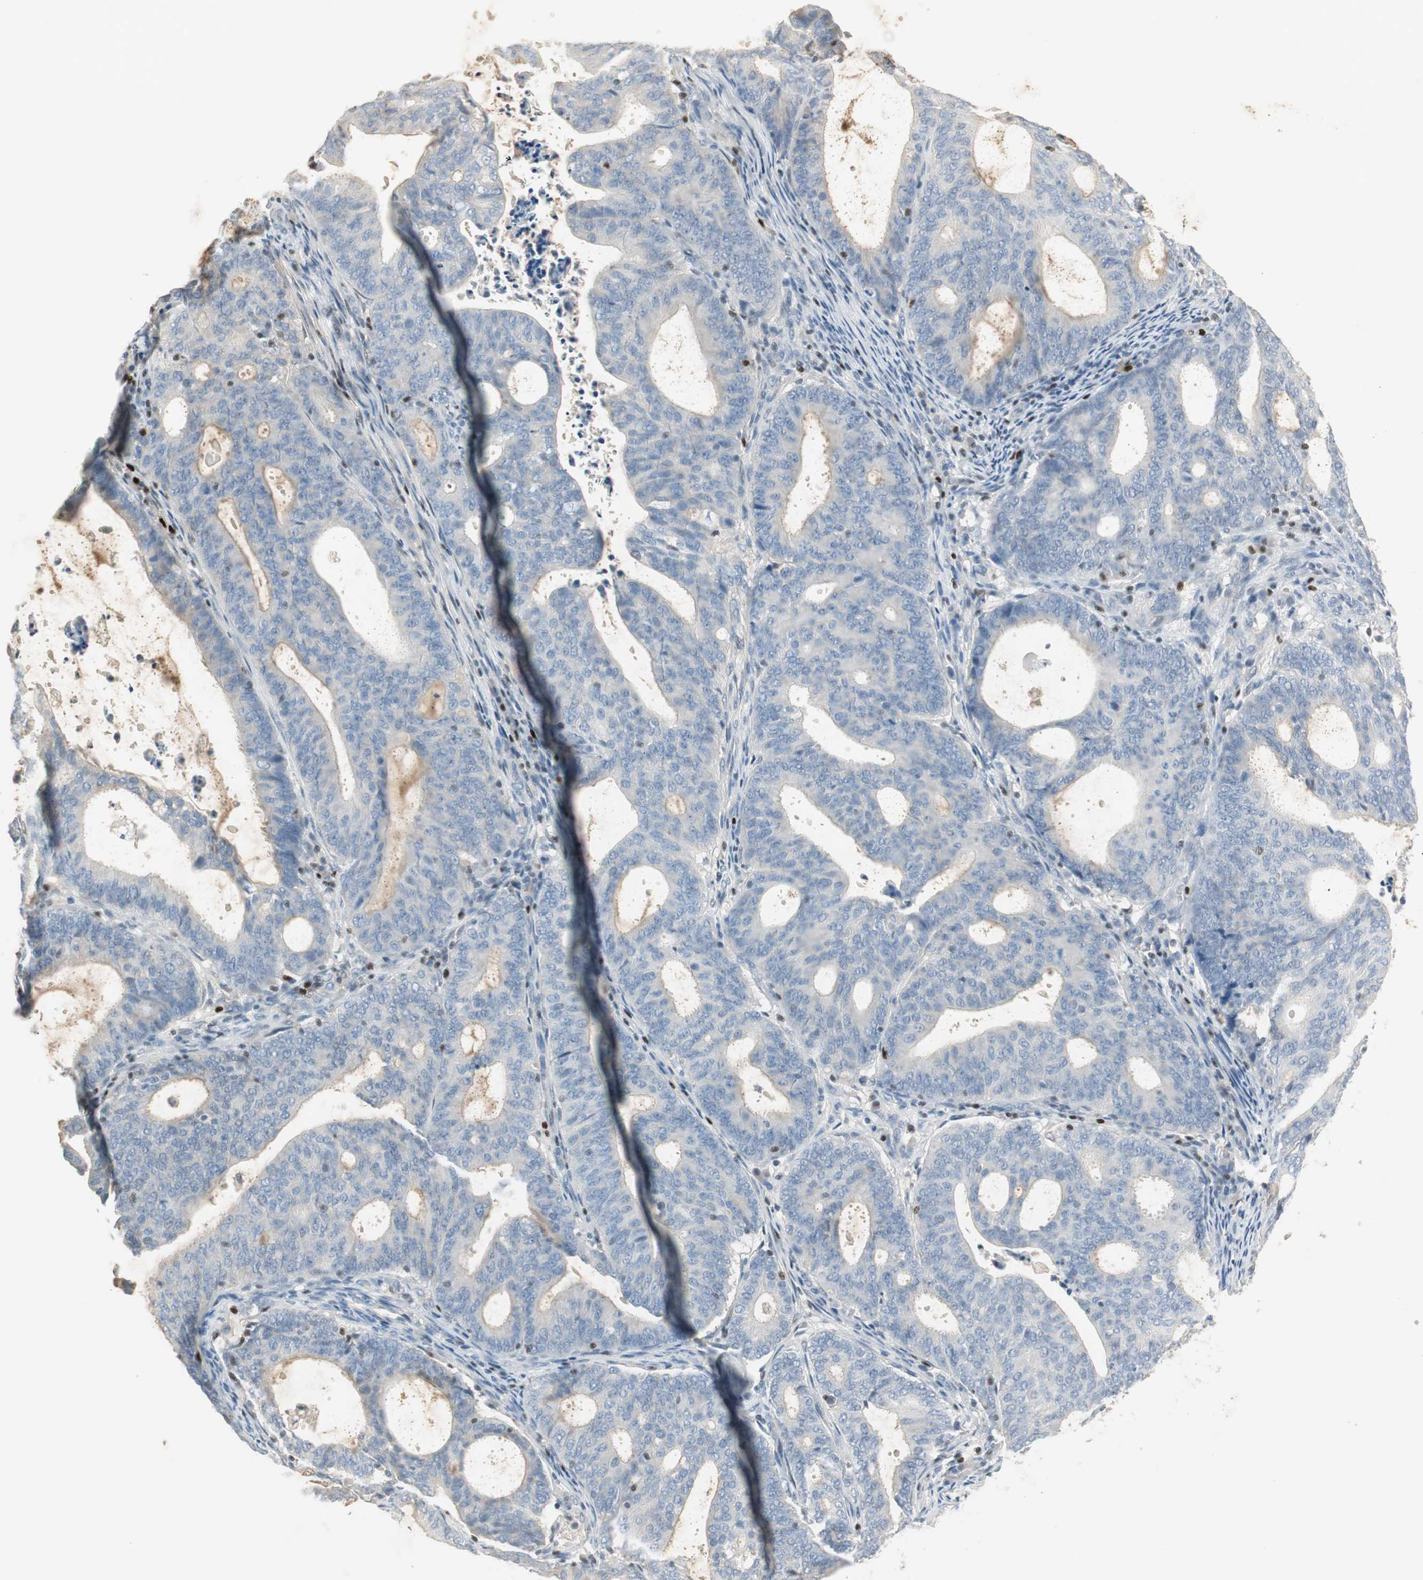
{"staining": {"intensity": "weak", "quantity": "<25%", "location": "cytoplasmic/membranous"}, "tissue": "endometrial cancer", "cell_type": "Tumor cells", "image_type": "cancer", "snomed": [{"axis": "morphology", "description": "Adenocarcinoma, NOS"}, {"axis": "topography", "description": "Uterus"}], "caption": "DAB immunohistochemical staining of endometrial cancer displays no significant positivity in tumor cells.", "gene": "RUNX2", "patient": {"sex": "female", "age": 83}}